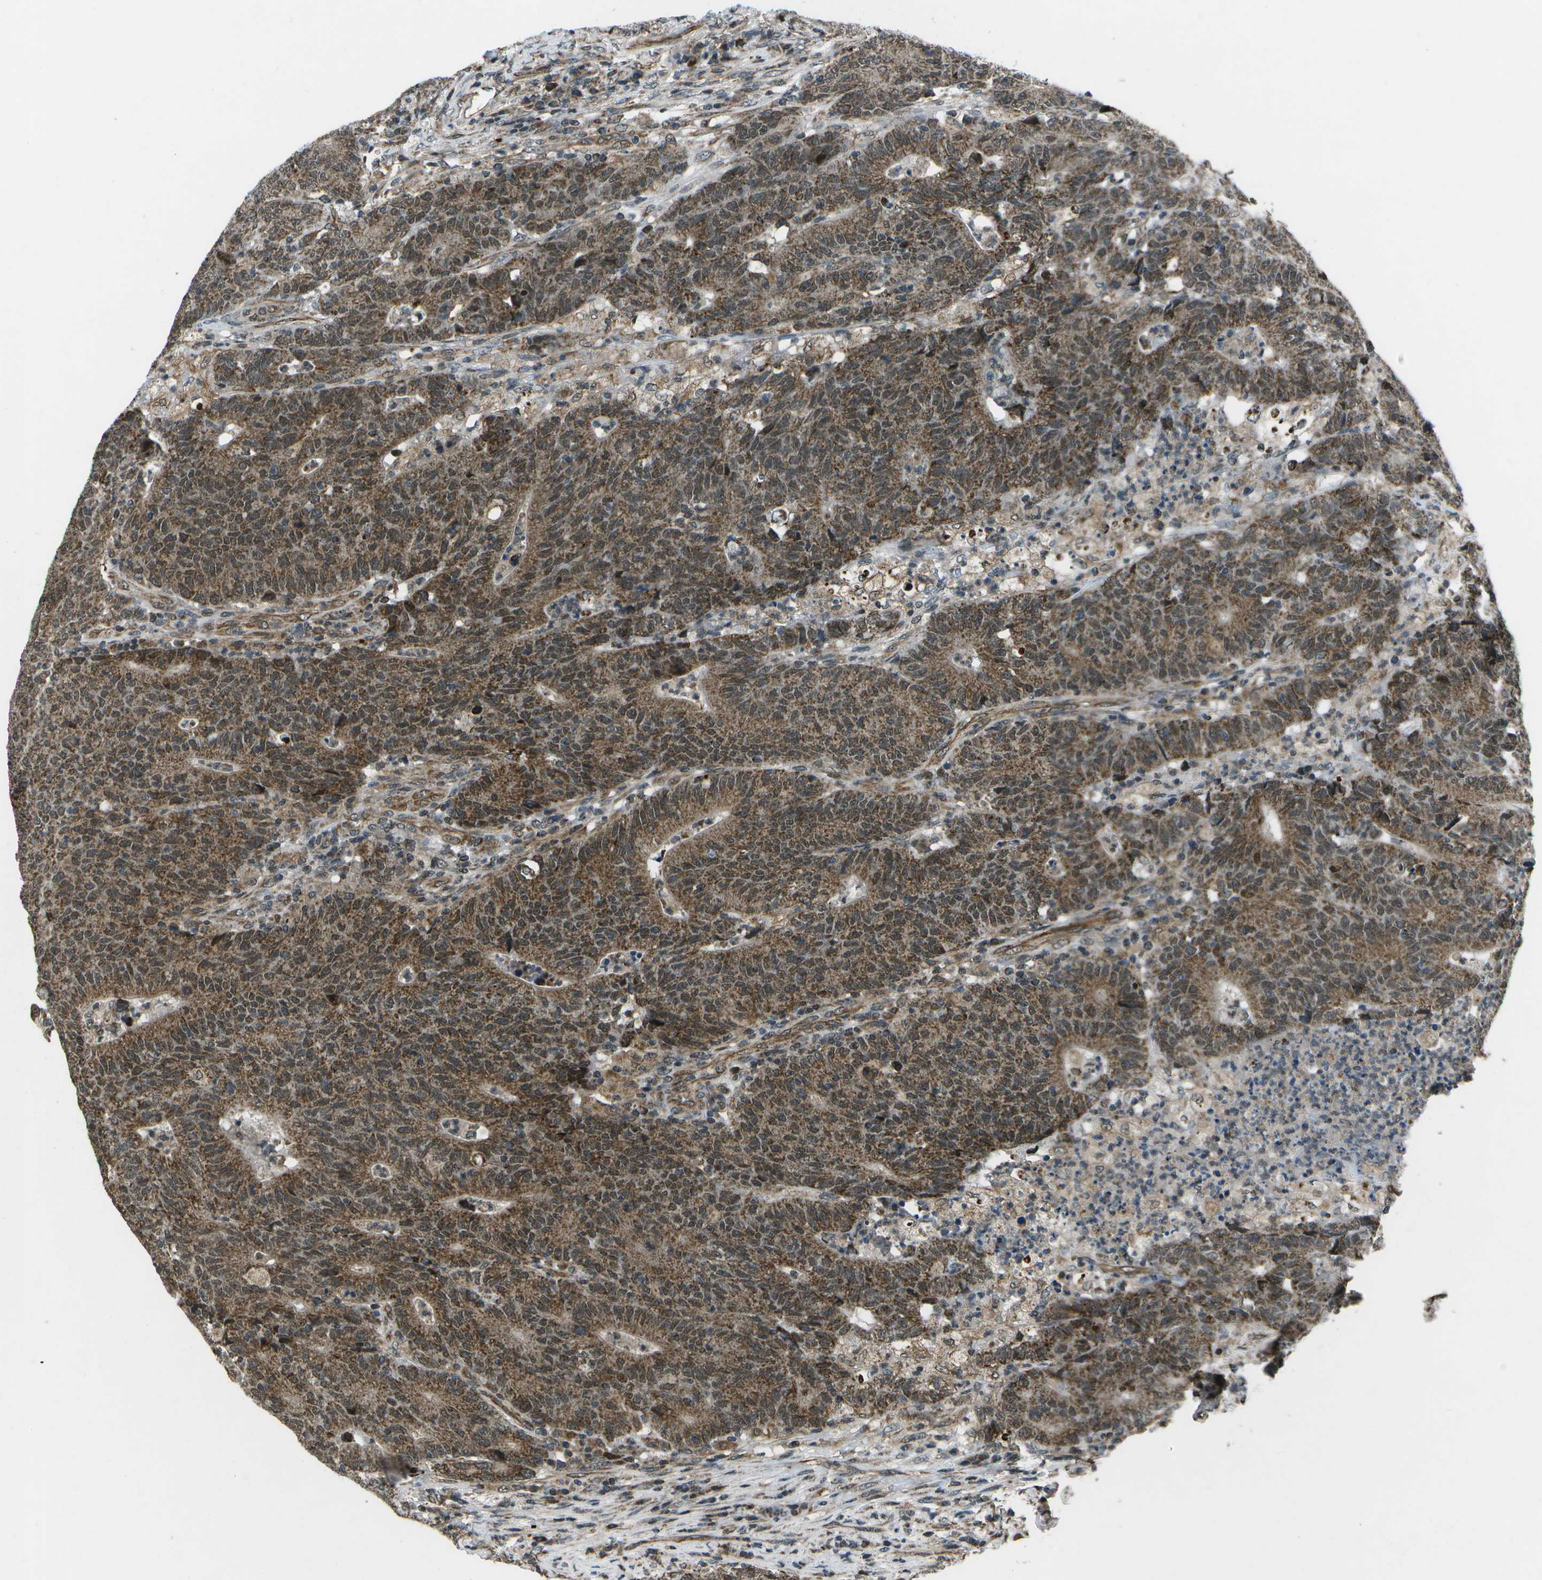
{"staining": {"intensity": "moderate", "quantity": ">75%", "location": "cytoplasmic/membranous,nuclear"}, "tissue": "colorectal cancer", "cell_type": "Tumor cells", "image_type": "cancer", "snomed": [{"axis": "morphology", "description": "Normal tissue, NOS"}, {"axis": "morphology", "description": "Adenocarcinoma, NOS"}, {"axis": "topography", "description": "Colon"}], "caption": "Tumor cells display moderate cytoplasmic/membranous and nuclear staining in about >75% of cells in adenocarcinoma (colorectal).", "gene": "EIF2AK1", "patient": {"sex": "female", "age": 75}}